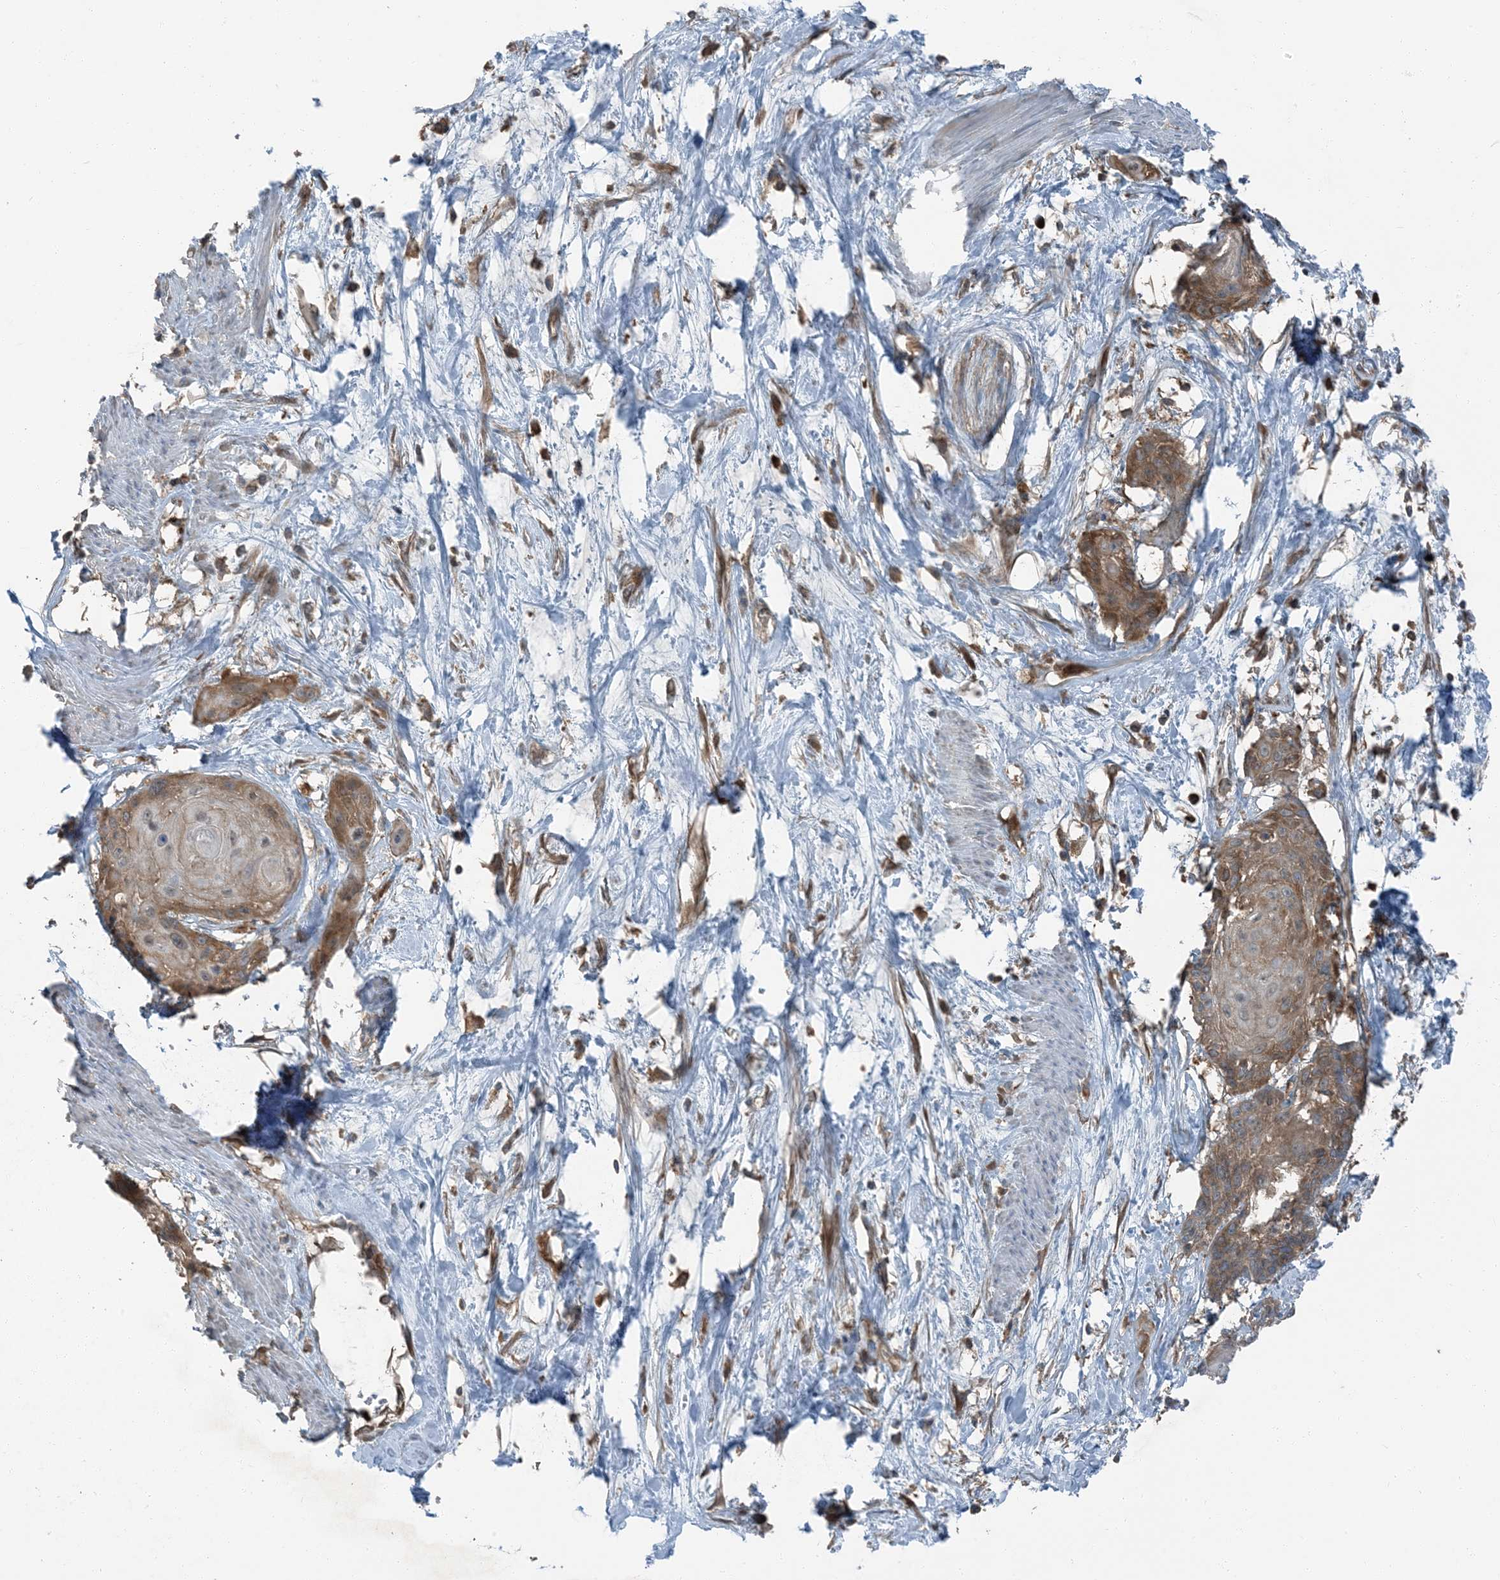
{"staining": {"intensity": "moderate", "quantity": ">75%", "location": "cytoplasmic/membranous"}, "tissue": "cervical cancer", "cell_type": "Tumor cells", "image_type": "cancer", "snomed": [{"axis": "morphology", "description": "Squamous cell carcinoma, NOS"}, {"axis": "topography", "description": "Cervix"}], "caption": "This histopathology image shows cervical cancer (squamous cell carcinoma) stained with IHC to label a protein in brown. The cytoplasmic/membranous of tumor cells show moderate positivity for the protein. Nuclei are counter-stained blue.", "gene": "RAB3GAP1", "patient": {"sex": "female", "age": 57}}